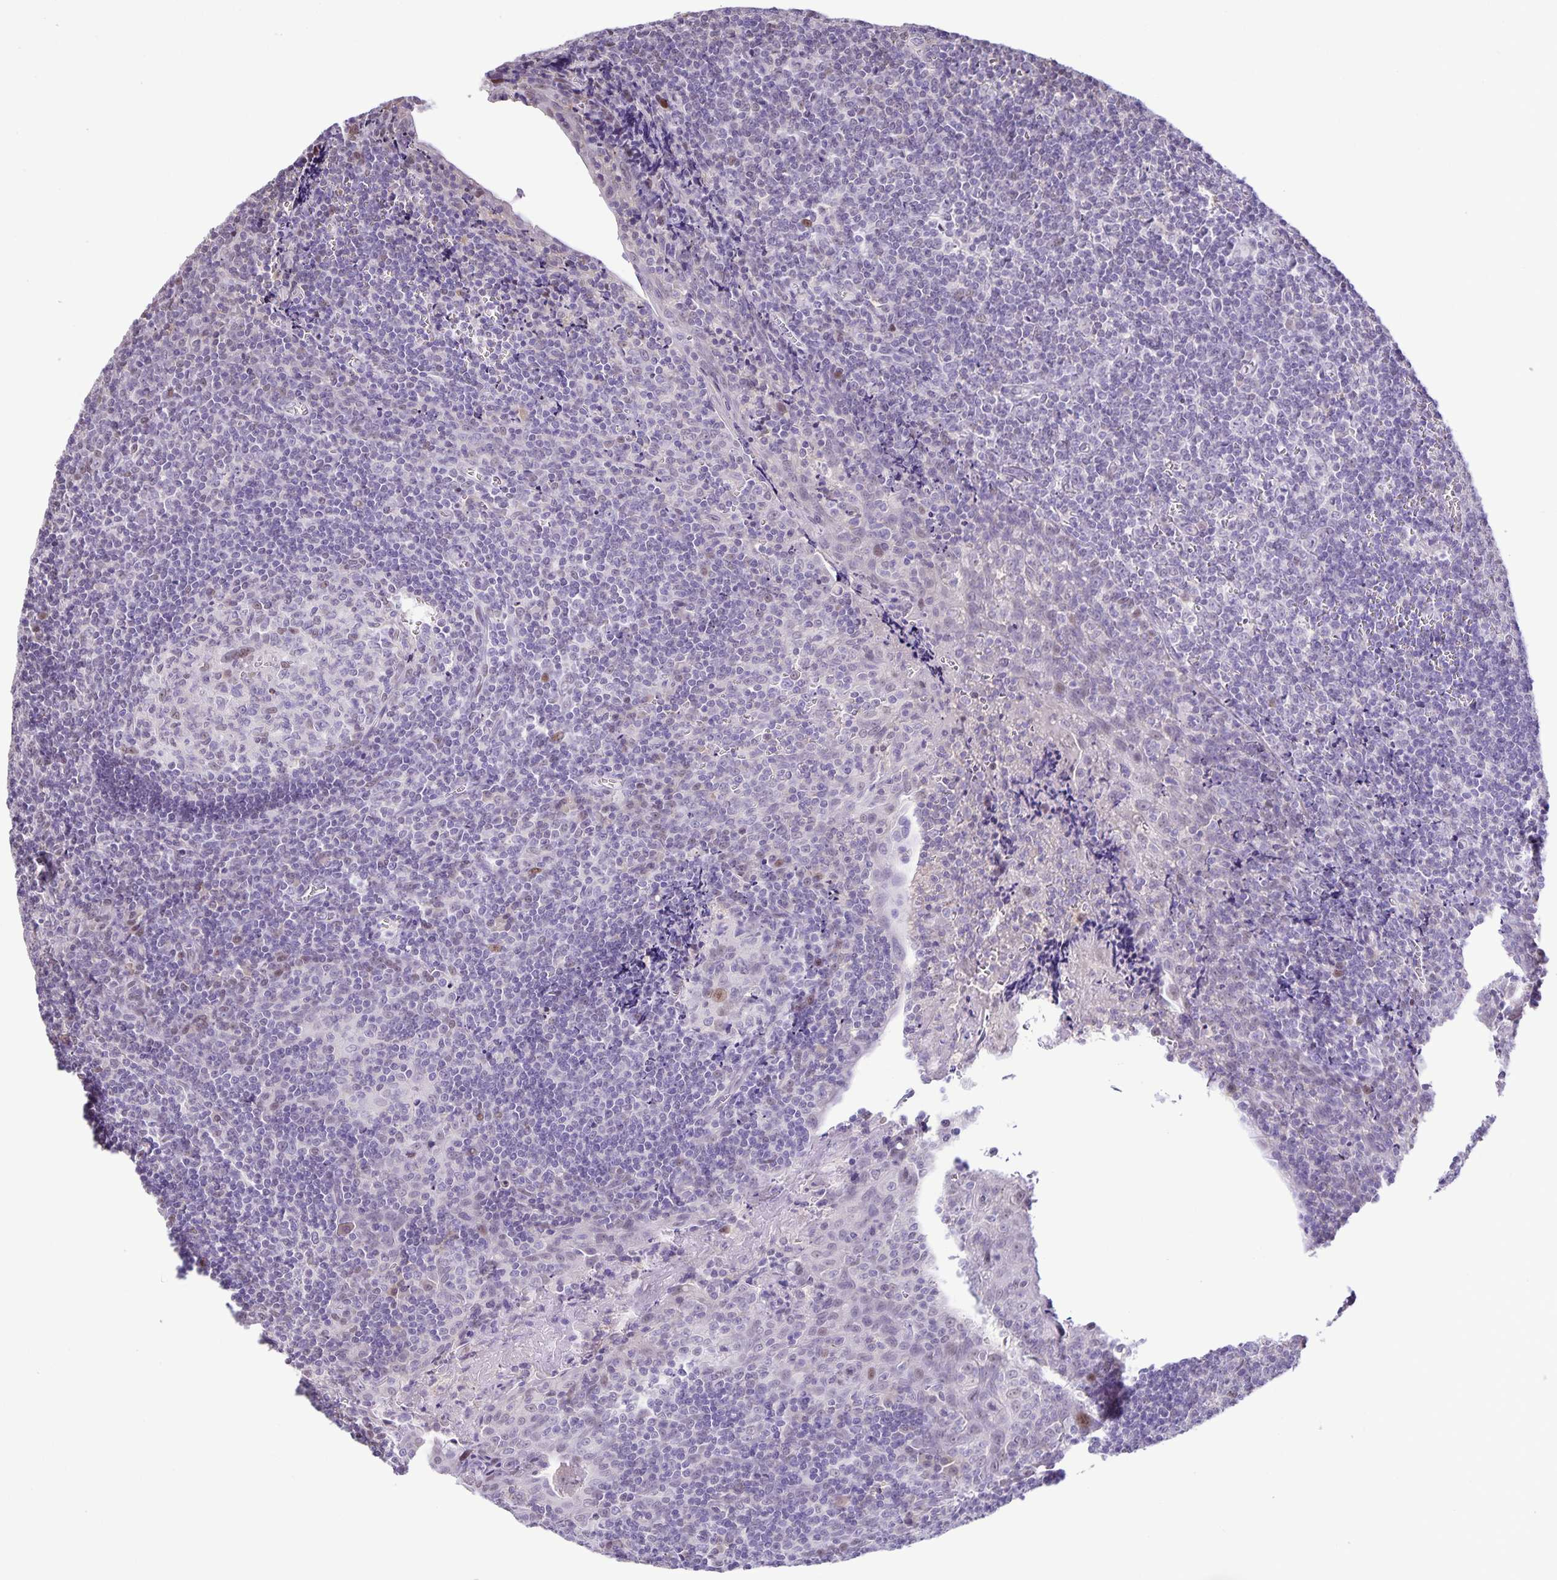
{"staining": {"intensity": "negative", "quantity": "none", "location": "none"}, "tissue": "tonsil", "cell_type": "Germinal center cells", "image_type": "normal", "snomed": [{"axis": "morphology", "description": "Normal tissue, NOS"}, {"axis": "morphology", "description": "Inflammation, NOS"}, {"axis": "topography", "description": "Tonsil"}], "caption": "Tonsil was stained to show a protein in brown. There is no significant staining in germinal center cells. (DAB immunohistochemistry with hematoxylin counter stain).", "gene": "ONECUT2", "patient": {"sex": "female", "age": 31}}